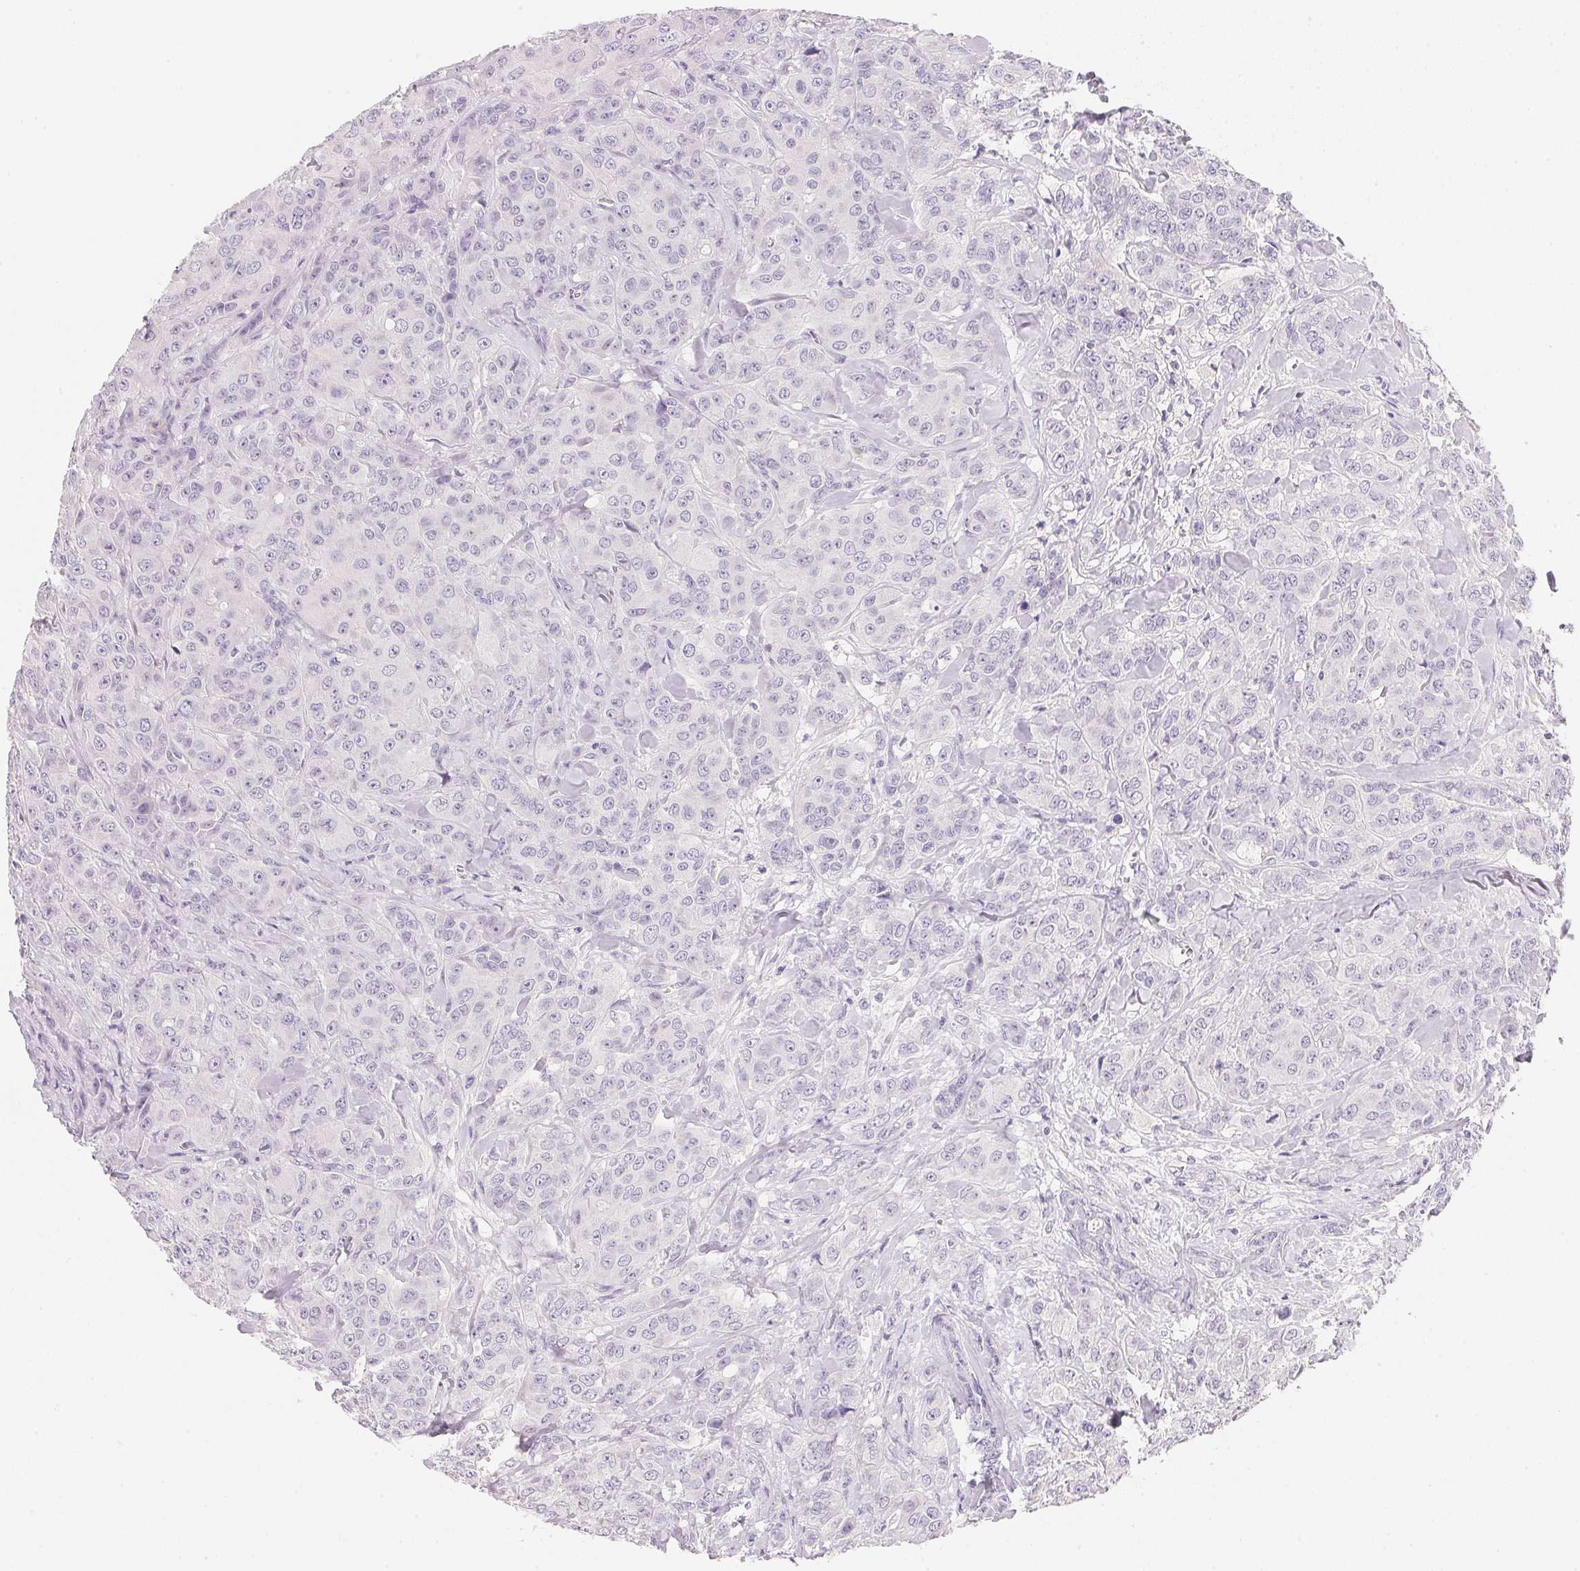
{"staining": {"intensity": "negative", "quantity": "none", "location": "none"}, "tissue": "breast cancer", "cell_type": "Tumor cells", "image_type": "cancer", "snomed": [{"axis": "morphology", "description": "Normal tissue, NOS"}, {"axis": "morphology", "description": "Duct carcinoma"}, {"axis": "topography", "description": "Breast"}], "caption": "Micrograph shows no protein positivity in tumor cells of breast invasive ductal carcinoma tissue. (DAB (3,3'-diaminobenzidine) immunohistochemistry visualized using brightfield microscopy, high magnification).", "gene": "ACP3", "patient": {"sex": "female", "age": 43}}